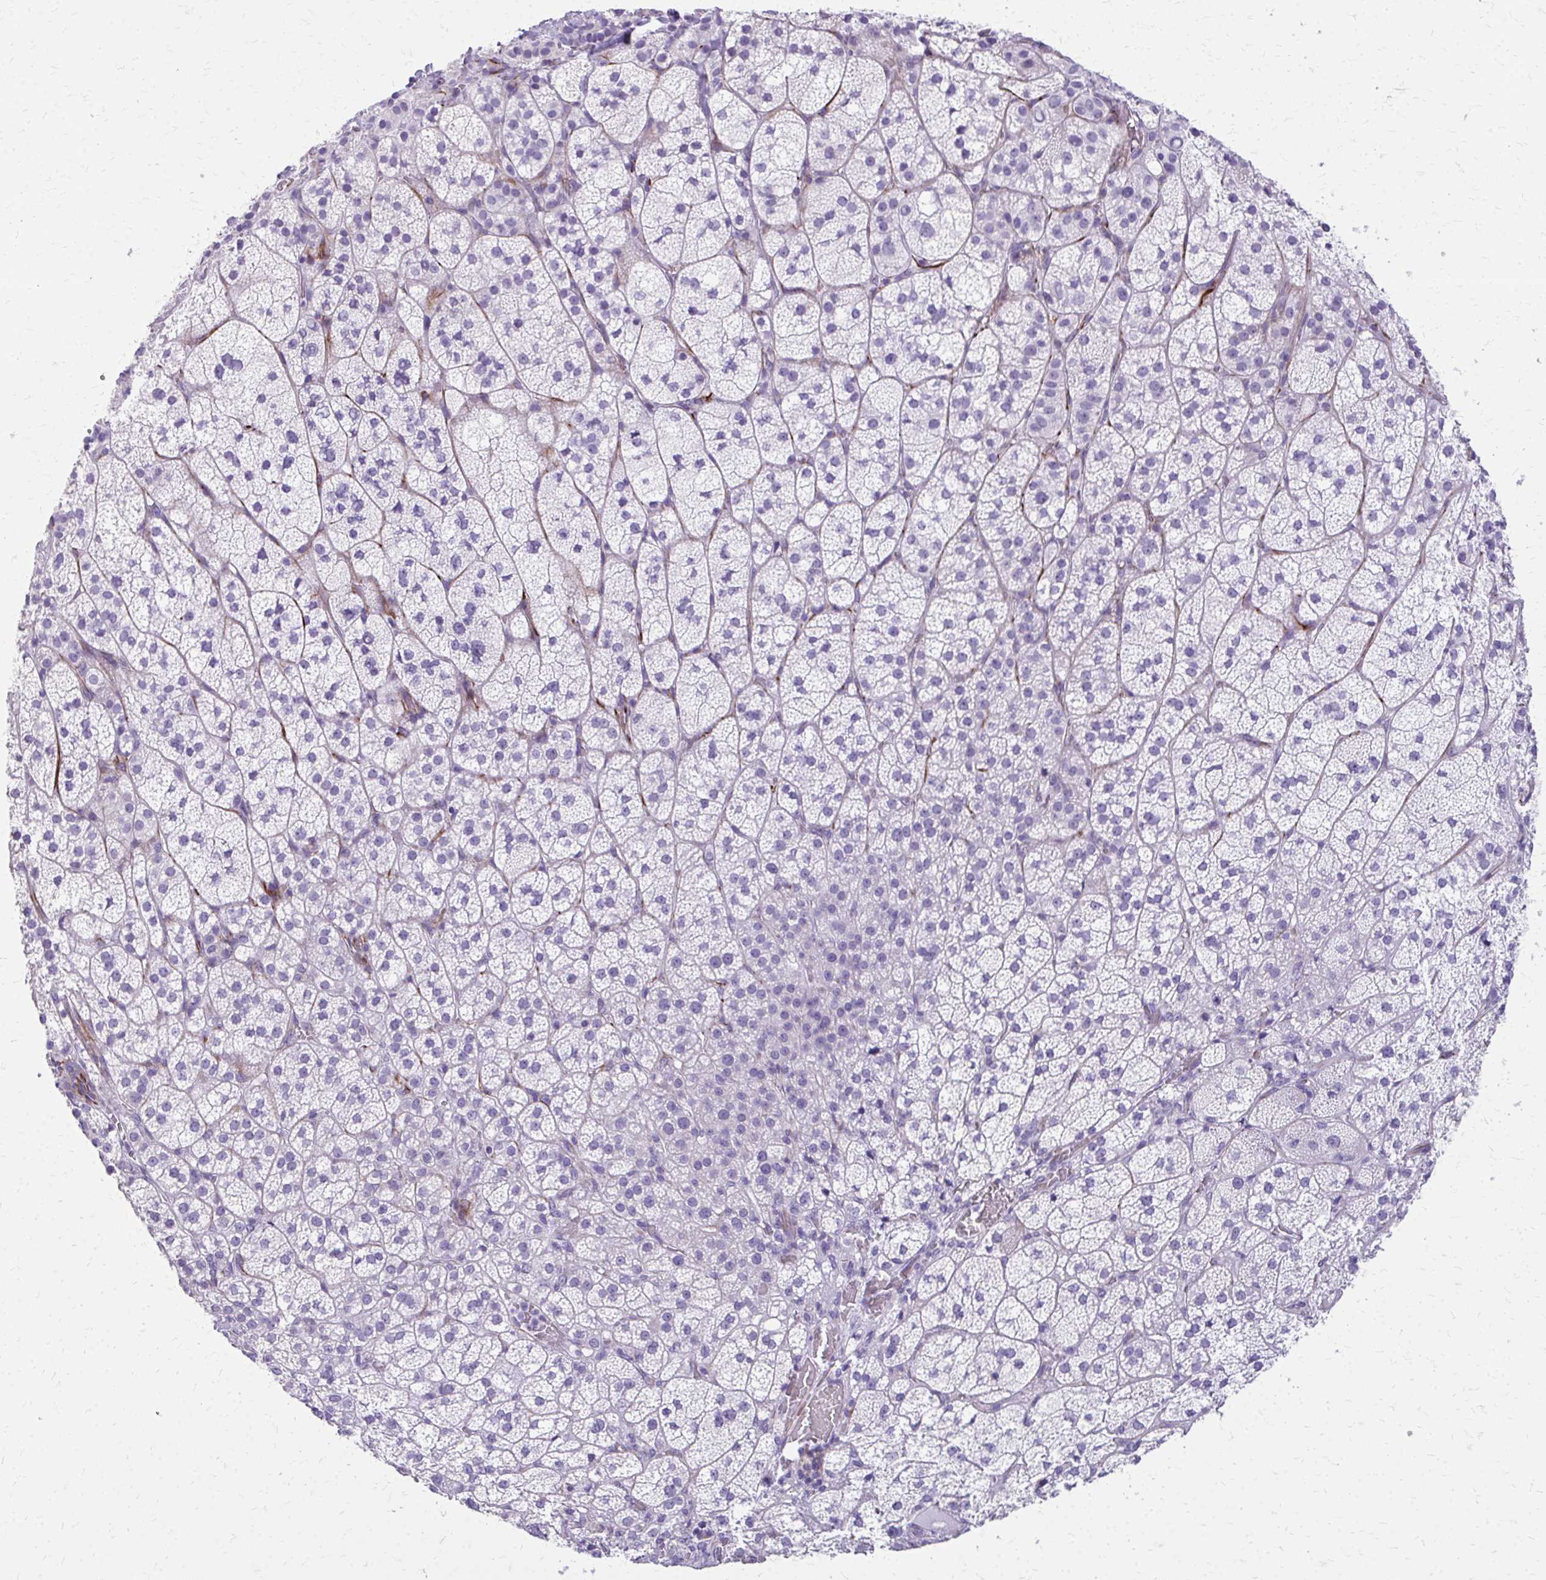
{"staining": {"intensity": "moderate", "quantity": "<25%", "location": "cytoplasmic/membranous"}, "tissue": "adrenal gland", "cell_type": "Glandular cells", "image_type": "normal", "snomed": [{"axis": "morphology", "description": "Normal tissue, NOS"}, {"axis": "topography", "description": "Adrenal gland"}], "caption": "This photomicrograph exhibits immunohistochemistry staining of benign human adrenal gland, with low moderate cytoplasmic/membranous staining in about <25% of glandular cells.", "gene": "TRIM6", "patient": {"sex": "female", "age": 60}}